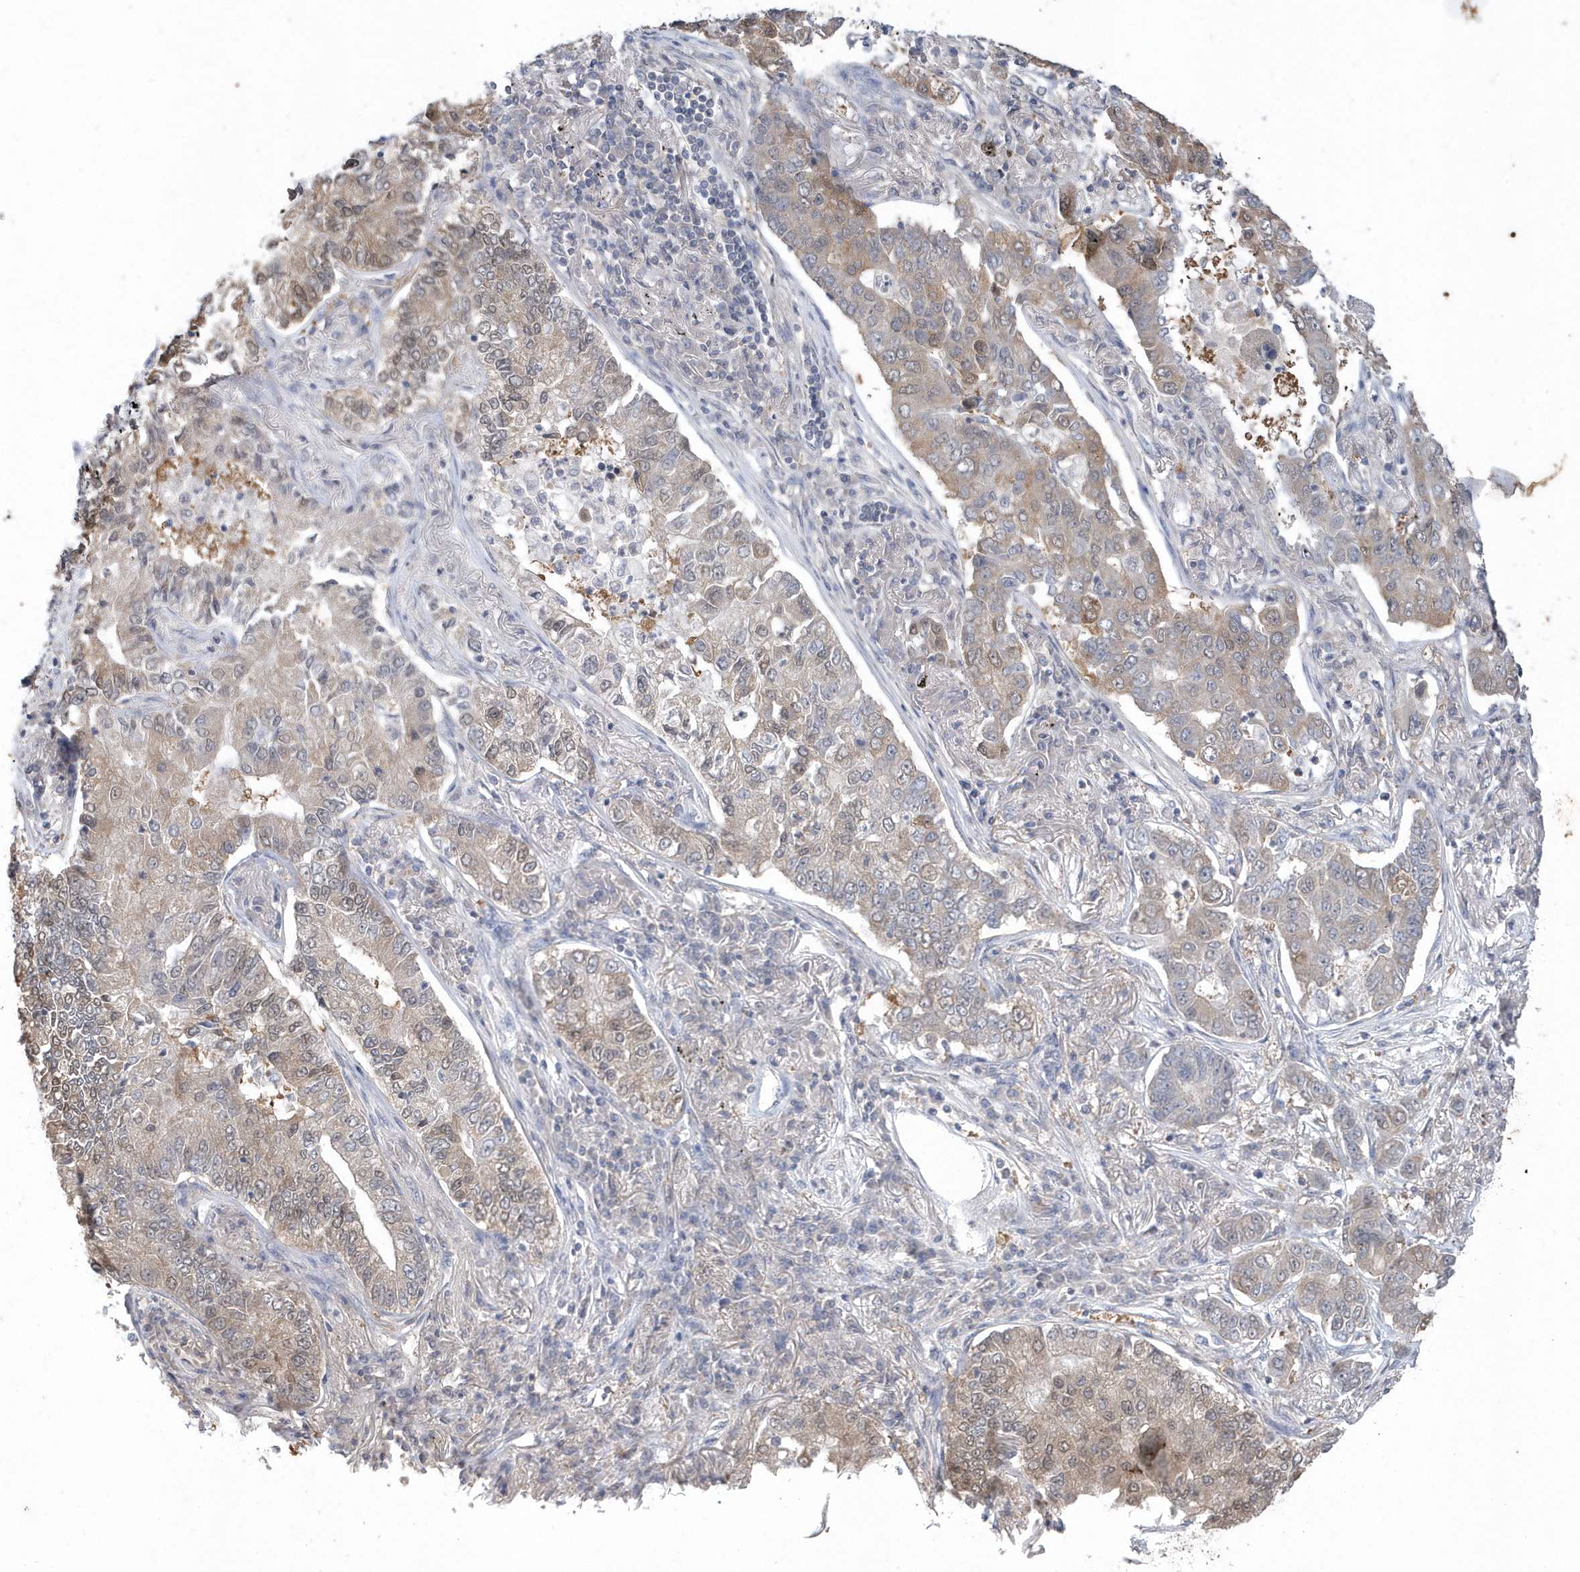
{"staining": {"intensity": "moderate", "quantity": "25%-75%", "location": "cytoplasmic/membranous"}, "tissue": "lung cancer", "cell_type": "Tumor cells", "image_type": "cancer", "snomed": [{"axis": "morphology", "description": "Adenocarcinoma, NOS"}, {"axis": "topography", "description": "Lung"}], "caption": "This is an image of immunohistochemistry (IHC) staining of lung cancer, which shows moderate staining in the cytoplasmic/membranous of tumor cells.", "gene": "AKR7A2", "patient": {"sex": "male", "age": 49}}